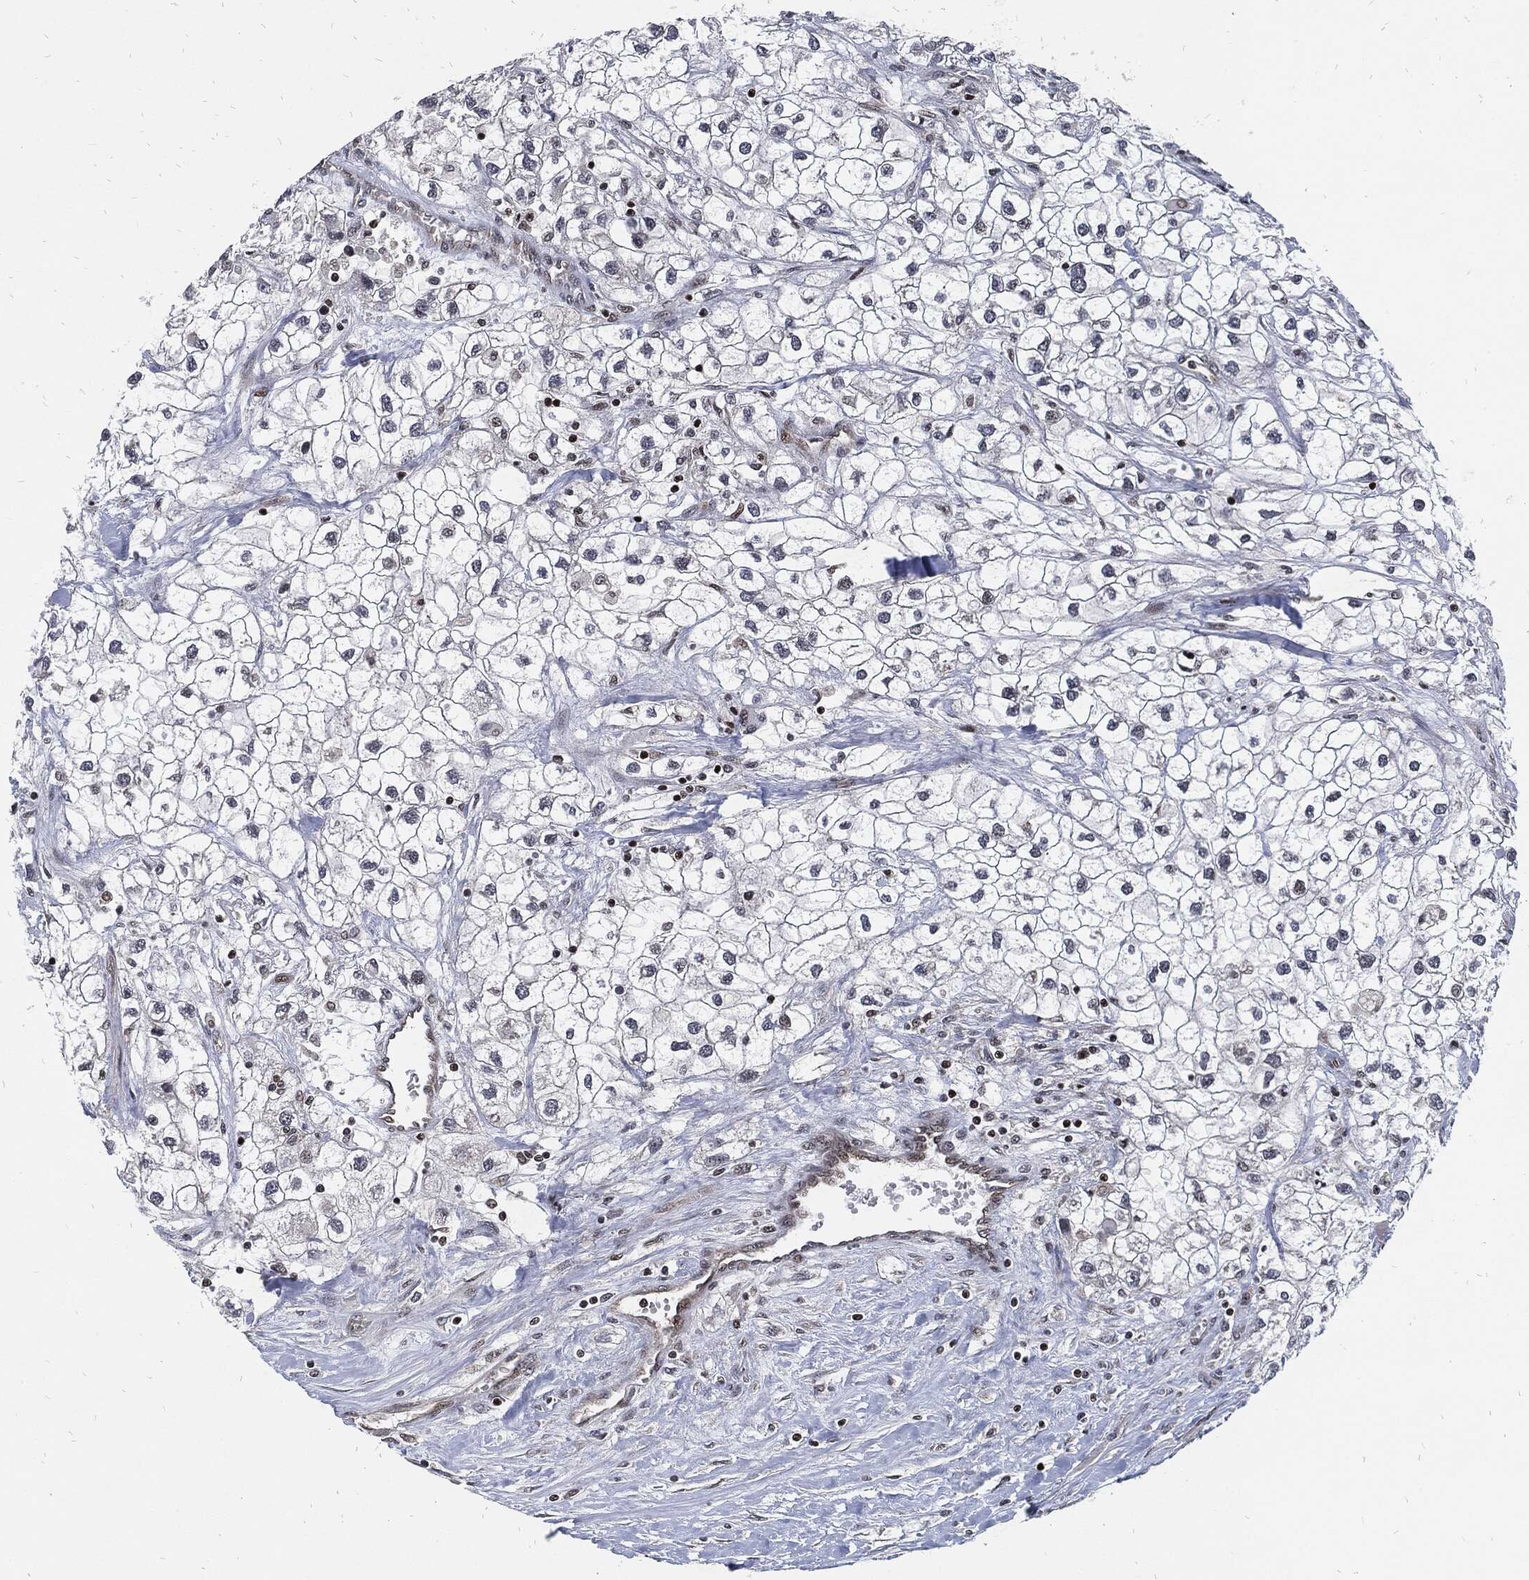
{"staining": {"intensity": "negative", "quantity": "none", "location": "none"}, "tissue": "renal cancer", "cell_type": "Tumor cells", "image_type": "cancer", "snomed": [{"axis": "morphology", "description": "Adenocarcinoma, NOS"}, {"axis": "topography", "description": "Kidney"}], "caption": "Immunohistochemical staining of adenocarcinoma (renal) exhibits no significant positivity in tumor cells.", "gene": "ZNF775", "patient": {"sex": "male", "age": 59}}